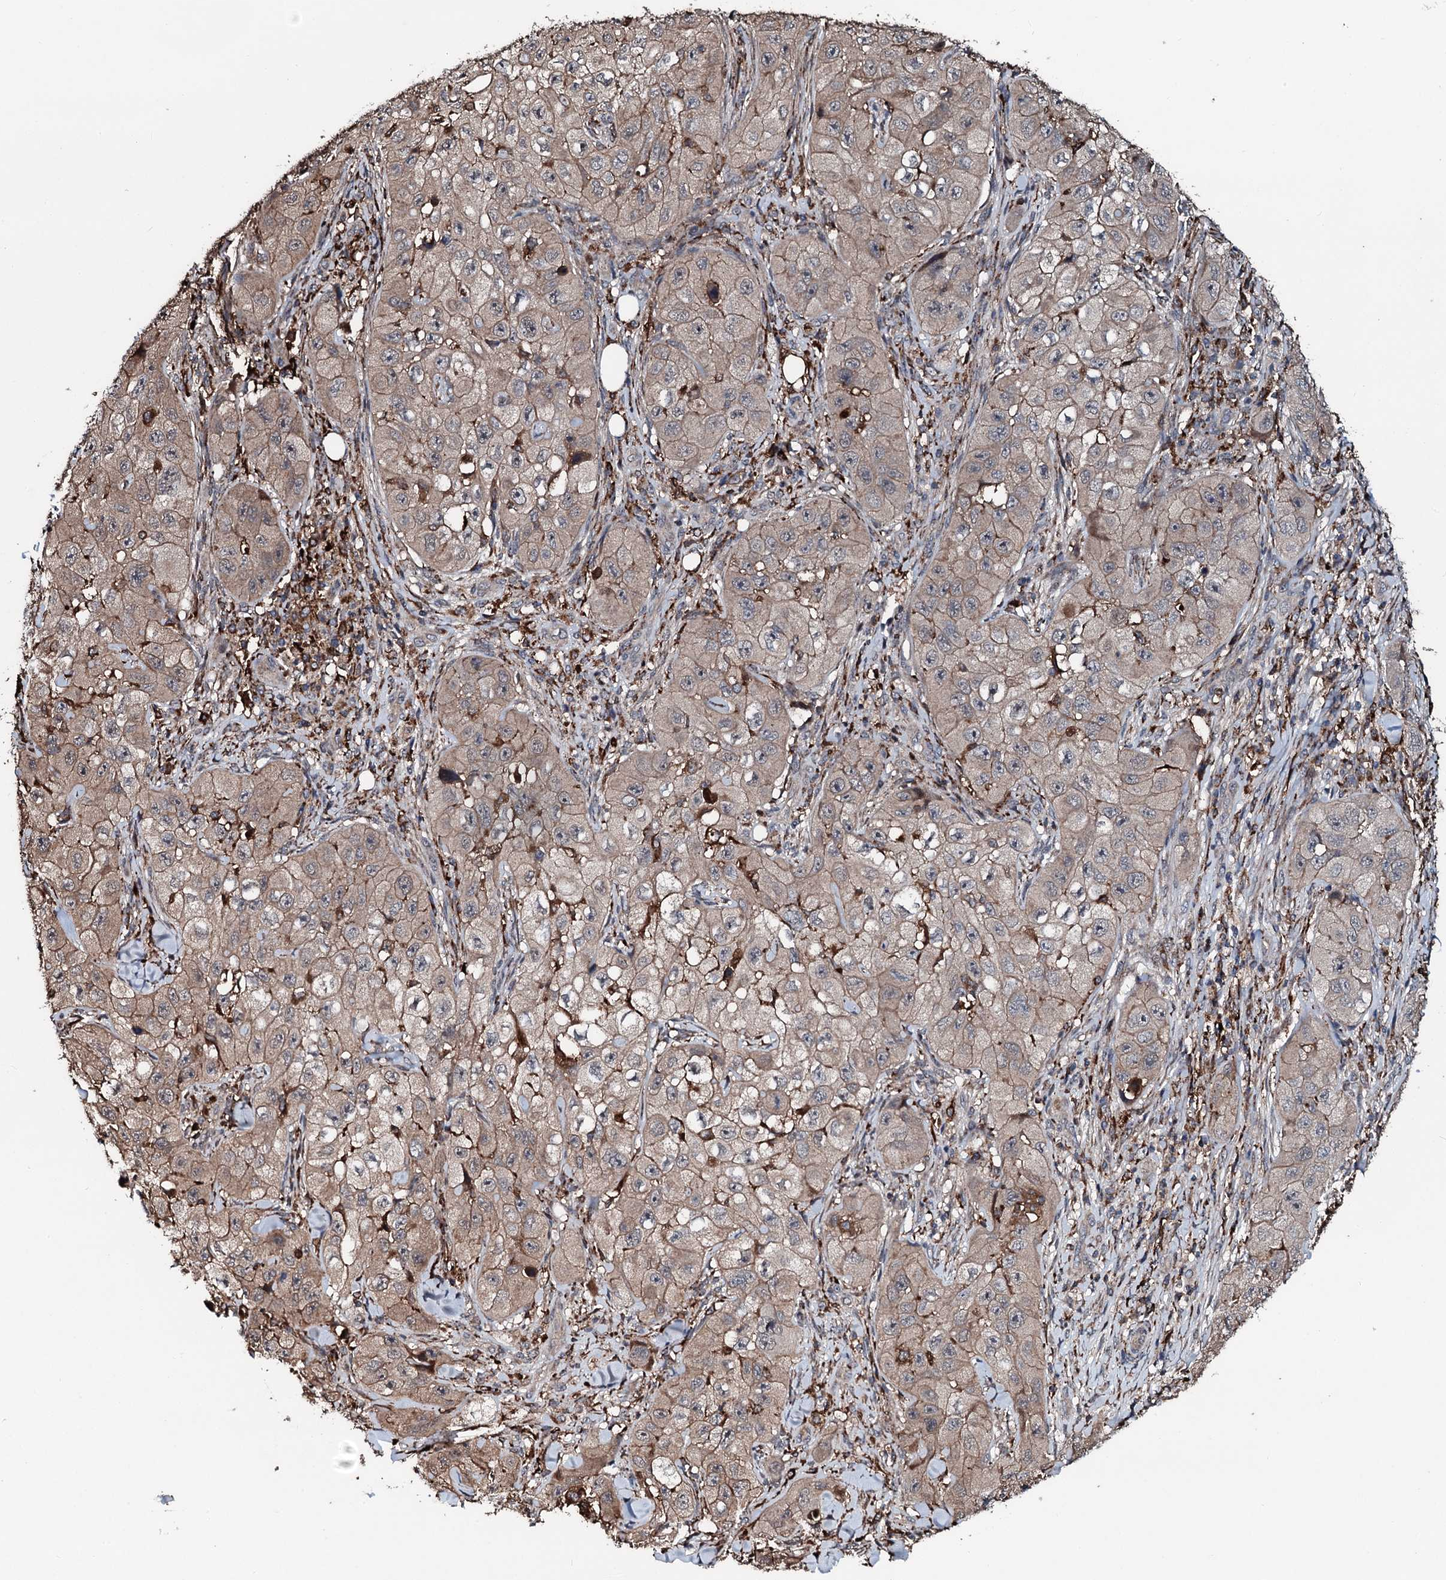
{"staining": {"intensity": "weak", "quantity": "25%-75%", "location": "cytoplasmic/membranous"}, "tissue": "skin cancer", "cell_type": "Tumor cells", "image_type": "cancer", "snomed": [{"axis": "morphology", "description": "Squamous cell carcinoma, NOS"}, {"axis": "topography", "description": "Skin"}, {"axis": "topography", "description": "Subcutis"}], "caption": "Weak cytoplasmic/membranous protein positivity is appreciated in about 25%-75% of tumor cells in skin squamous cell carcinoma. The protein is stained brown, and the nuclei are stained in blue (DAB (3,3'-diaminobenzidine) IHC with brightfield microscopy, high magnification).", "gene": "TPGS2", "patient": {"sex": "male", "age": 73}}